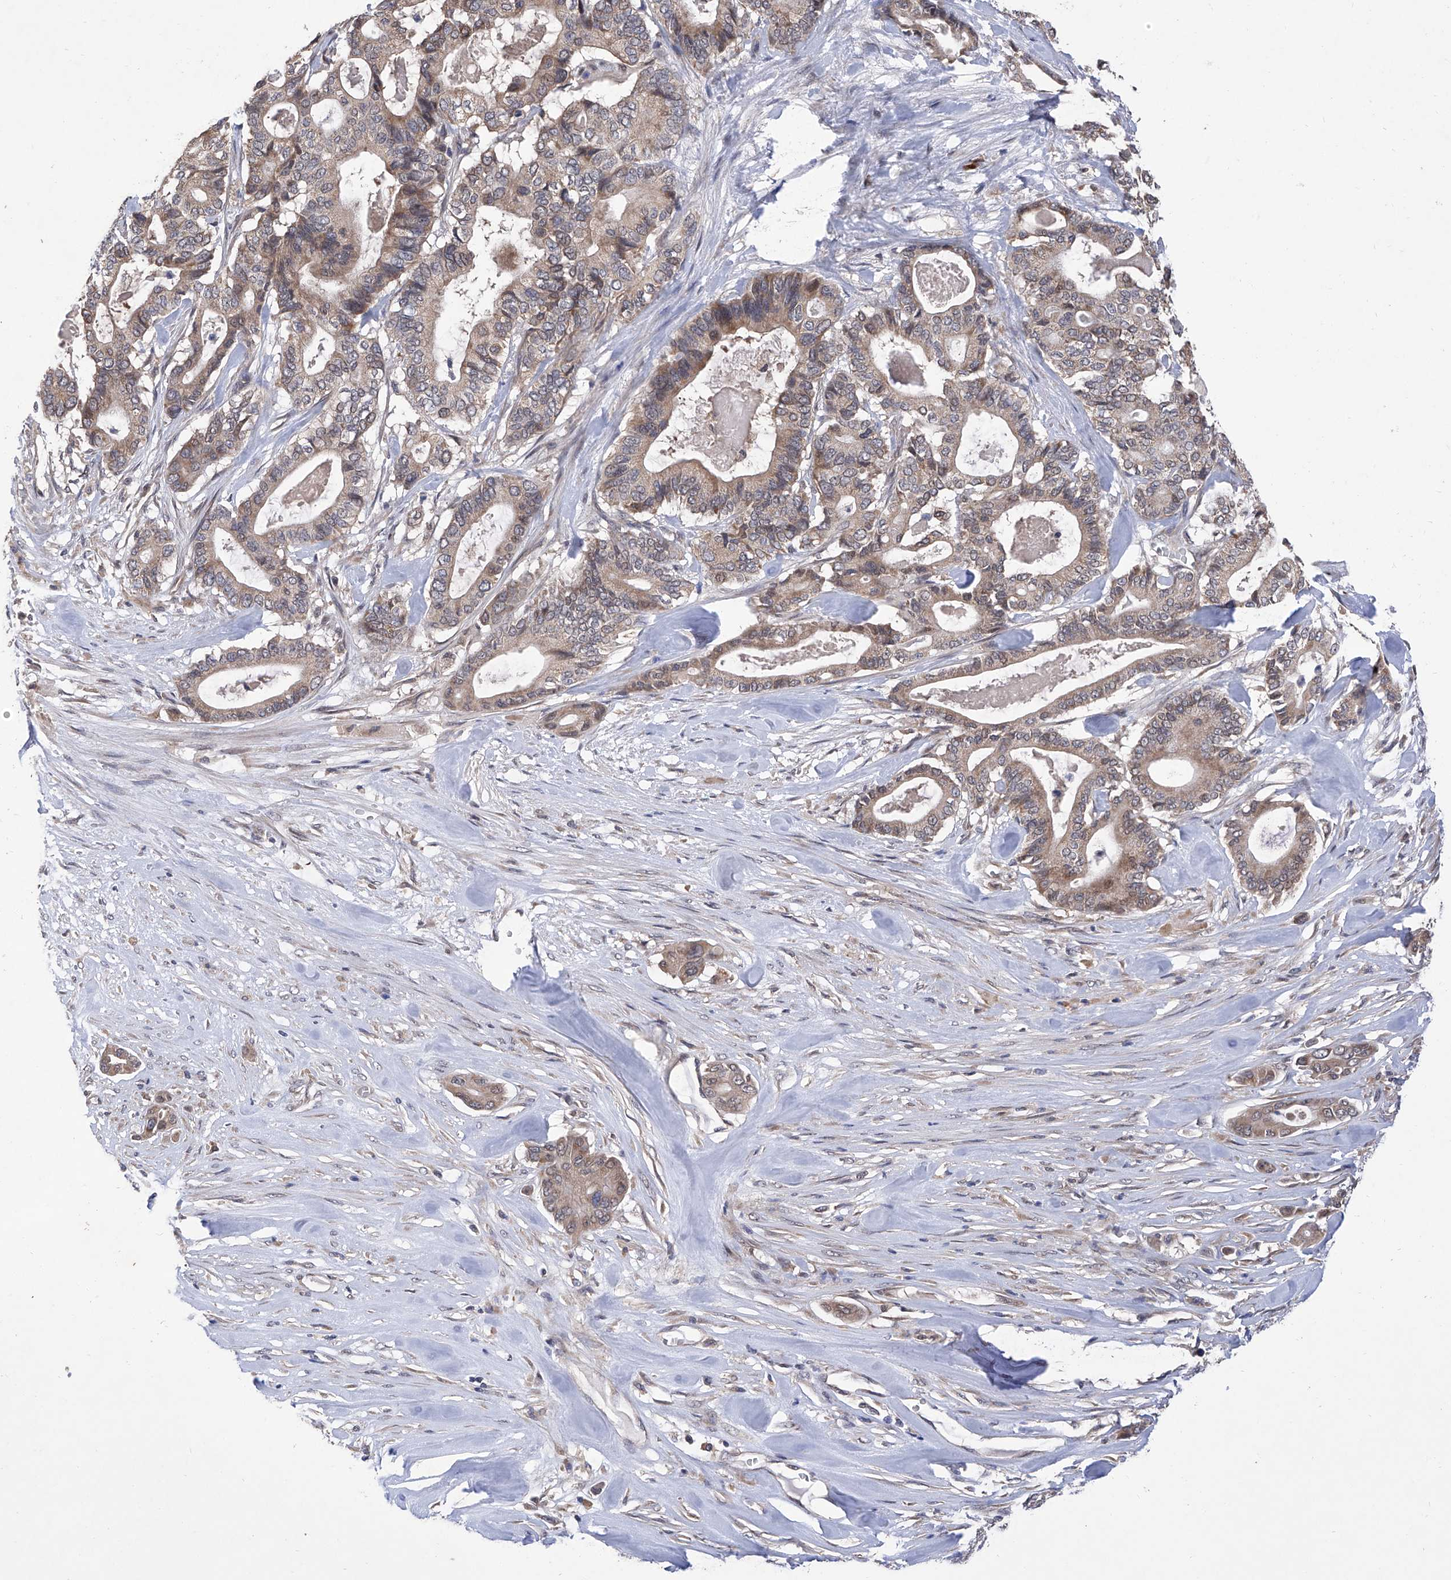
{"staining": {"intensity": "weak", "quantity": "25%-75%", "location": "cytoplasmic/membranous"}, "tissue": "pancreatic cancer", "cell_type": "Tumor cells", "image_type": "cancer", "snomed": [{"axis": "morphology", "description": "Adenocarcinoma, NOS"}, {"axis": "topography", "description": "Pancreas"}], "caption": "Immunohistochemistry (DAB) staining of adenocarcinoma (pancreatic) exhibits weak cytoplasmic/membranous protein staining in about 25%-75% of tumor cells.", "gene": "USP45", "patient": {"sex": "male", "age": 63}}